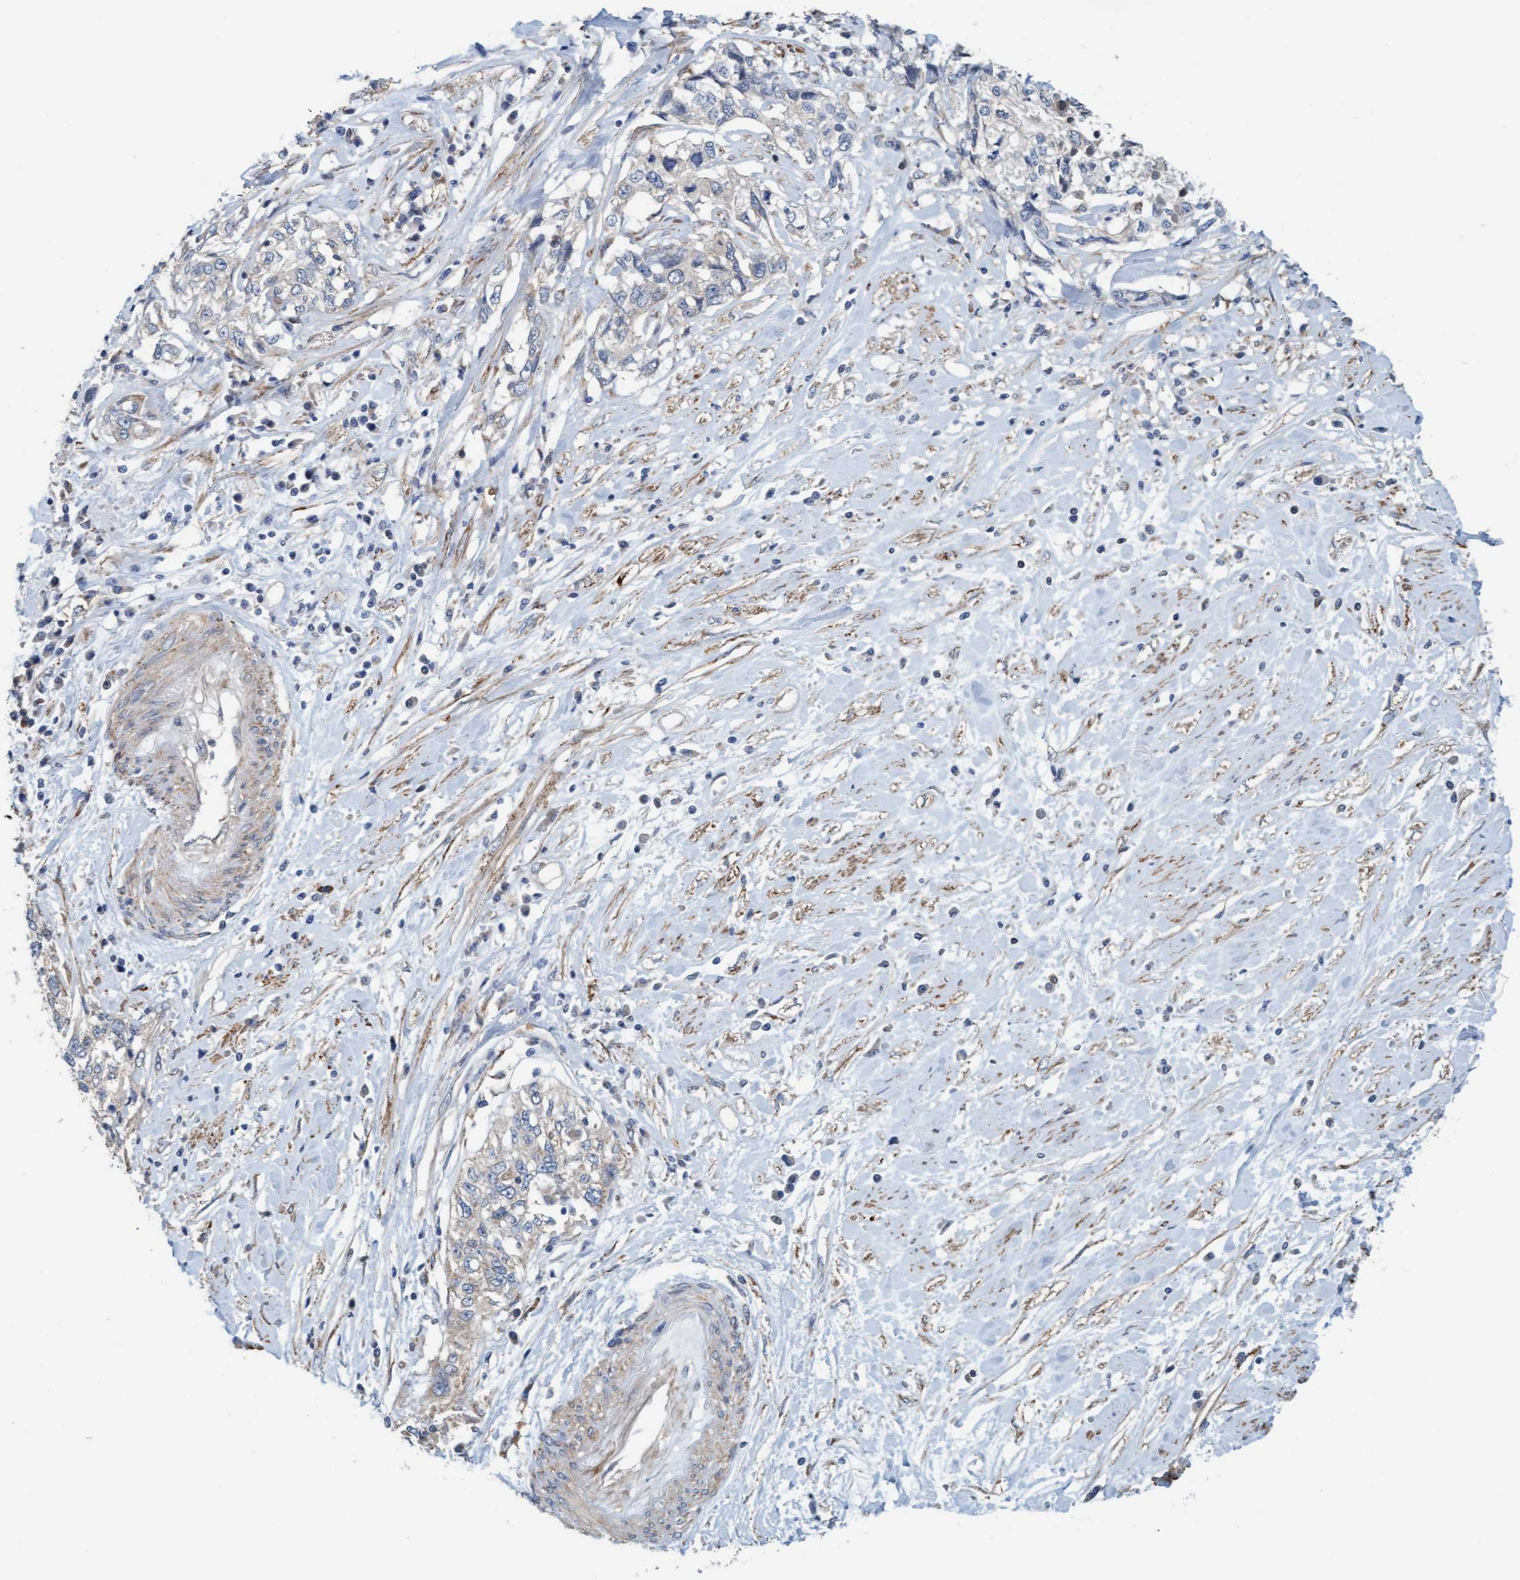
{"staining": {"intensity": "negative", "quantity": "none", "location": "none"}, "tissue": "cervical cancer", "cell_type": "Tumor cells", "image_type": "cancer", "snomed": [{"axis": "morphology", "description": "Squamous cell carcinoma, NOS"}, {"axis": "topography", "description": "Cervix"}], "caption": "Cervical squamous cell carcinoma was stained to show a protein in brown. There is no significant staining in tumor cells. The staining was performed using DAB to visualize the protein expression in brown, while the nuclei were stained in blue with hematoxylin (Magnification: 20x).", "gene": "UBAP1", "patient": {"sex": "female", "age": 57}}